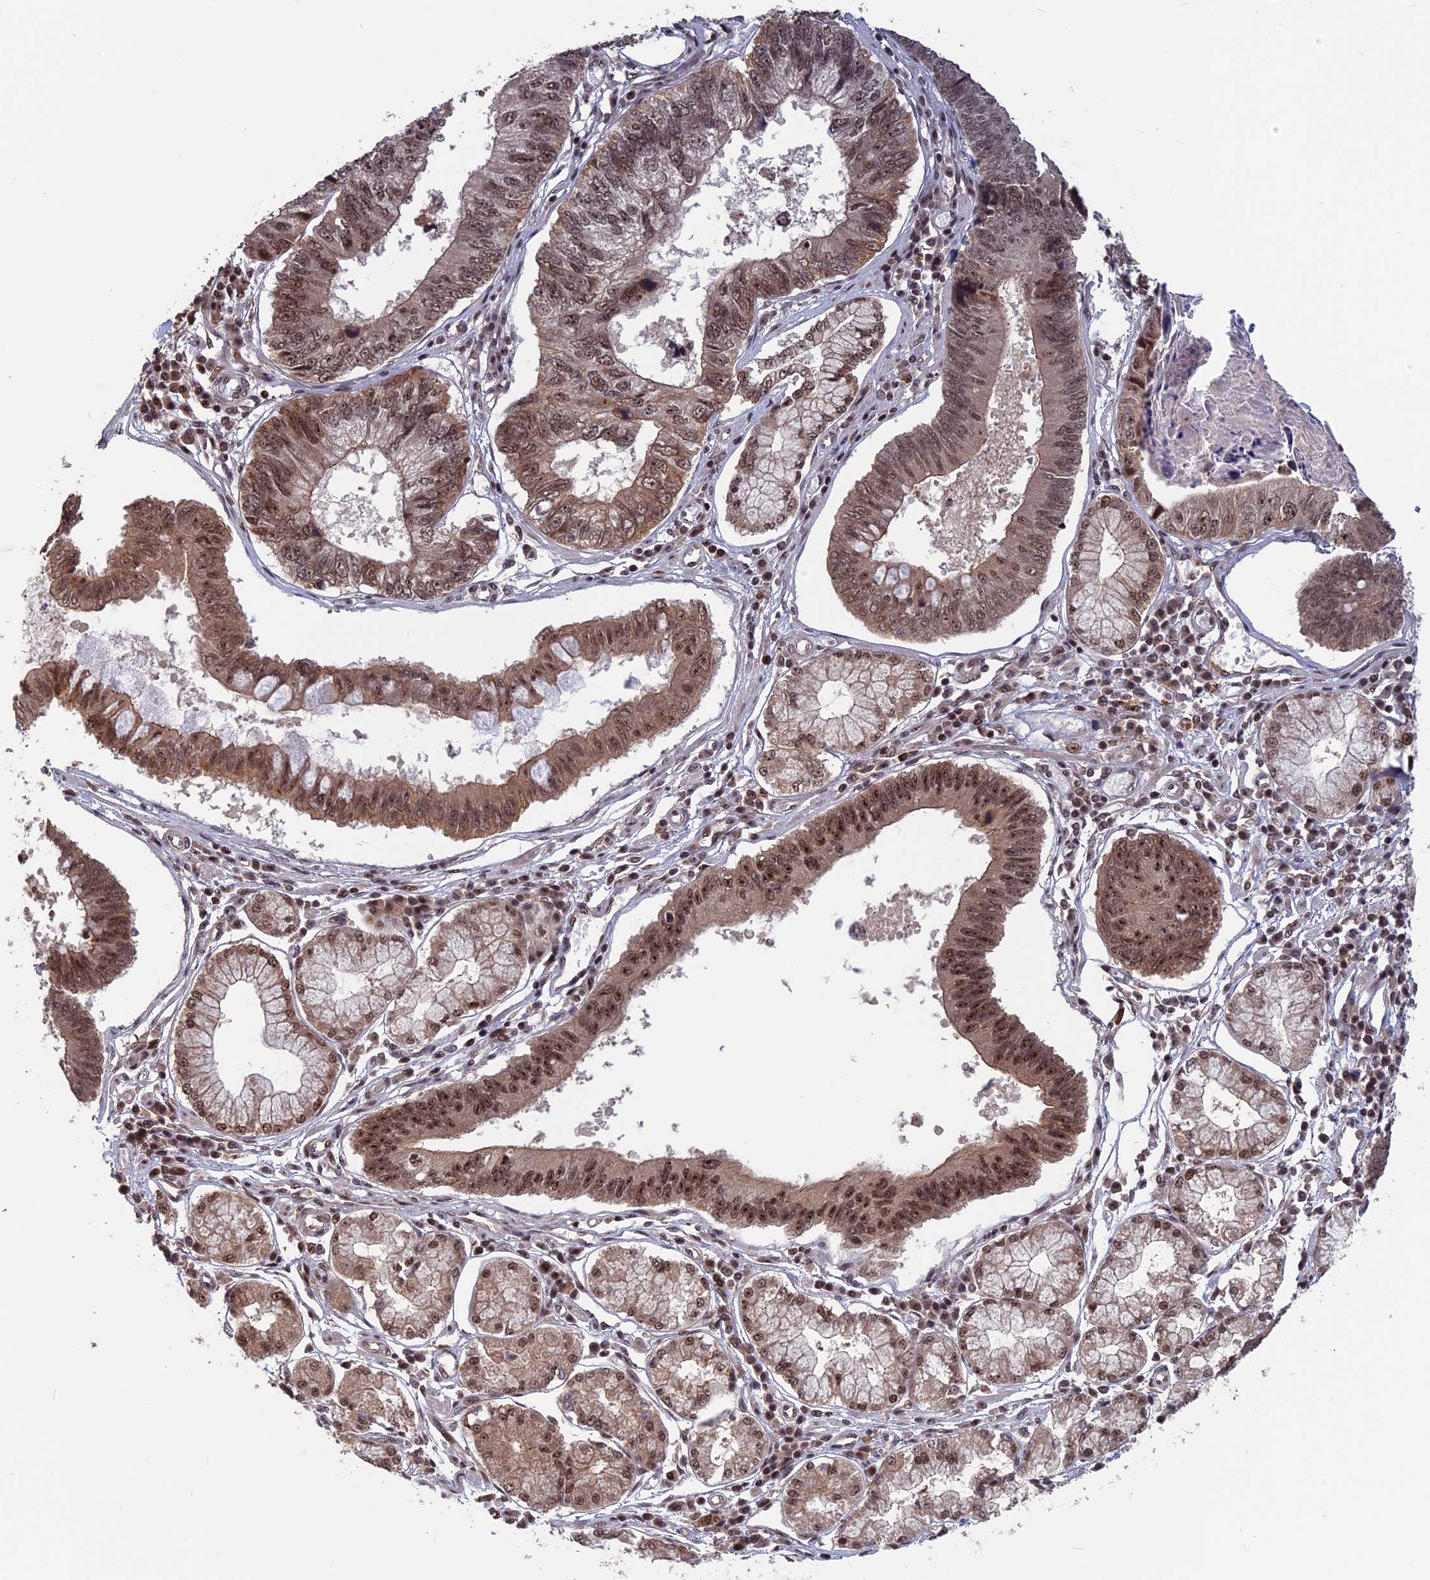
{"staining": {"intensity": "moderate", "quantity": ">75%", "location": "nuclear"}, "tissue": "stomach cancer", "cell_type": "Tumor cells", "image_type": "cancer", "snomed": [{"axis": "morphology", "description": "Adenocarcinoma, NOS"}, {"axis": "topography", "description": "Stomach"}], "caption": "IHC of human adenocarcinoma (stomach) shows medium levels of moderate nuclear positivity in approximately >75% of tumor cells. (DAB (3,3'-diaminobenzidine) = brown stain, brightfield microscopy at high magnification).", "gene": "CACTIN", "patient": {"sex": "male", "age": 59}}